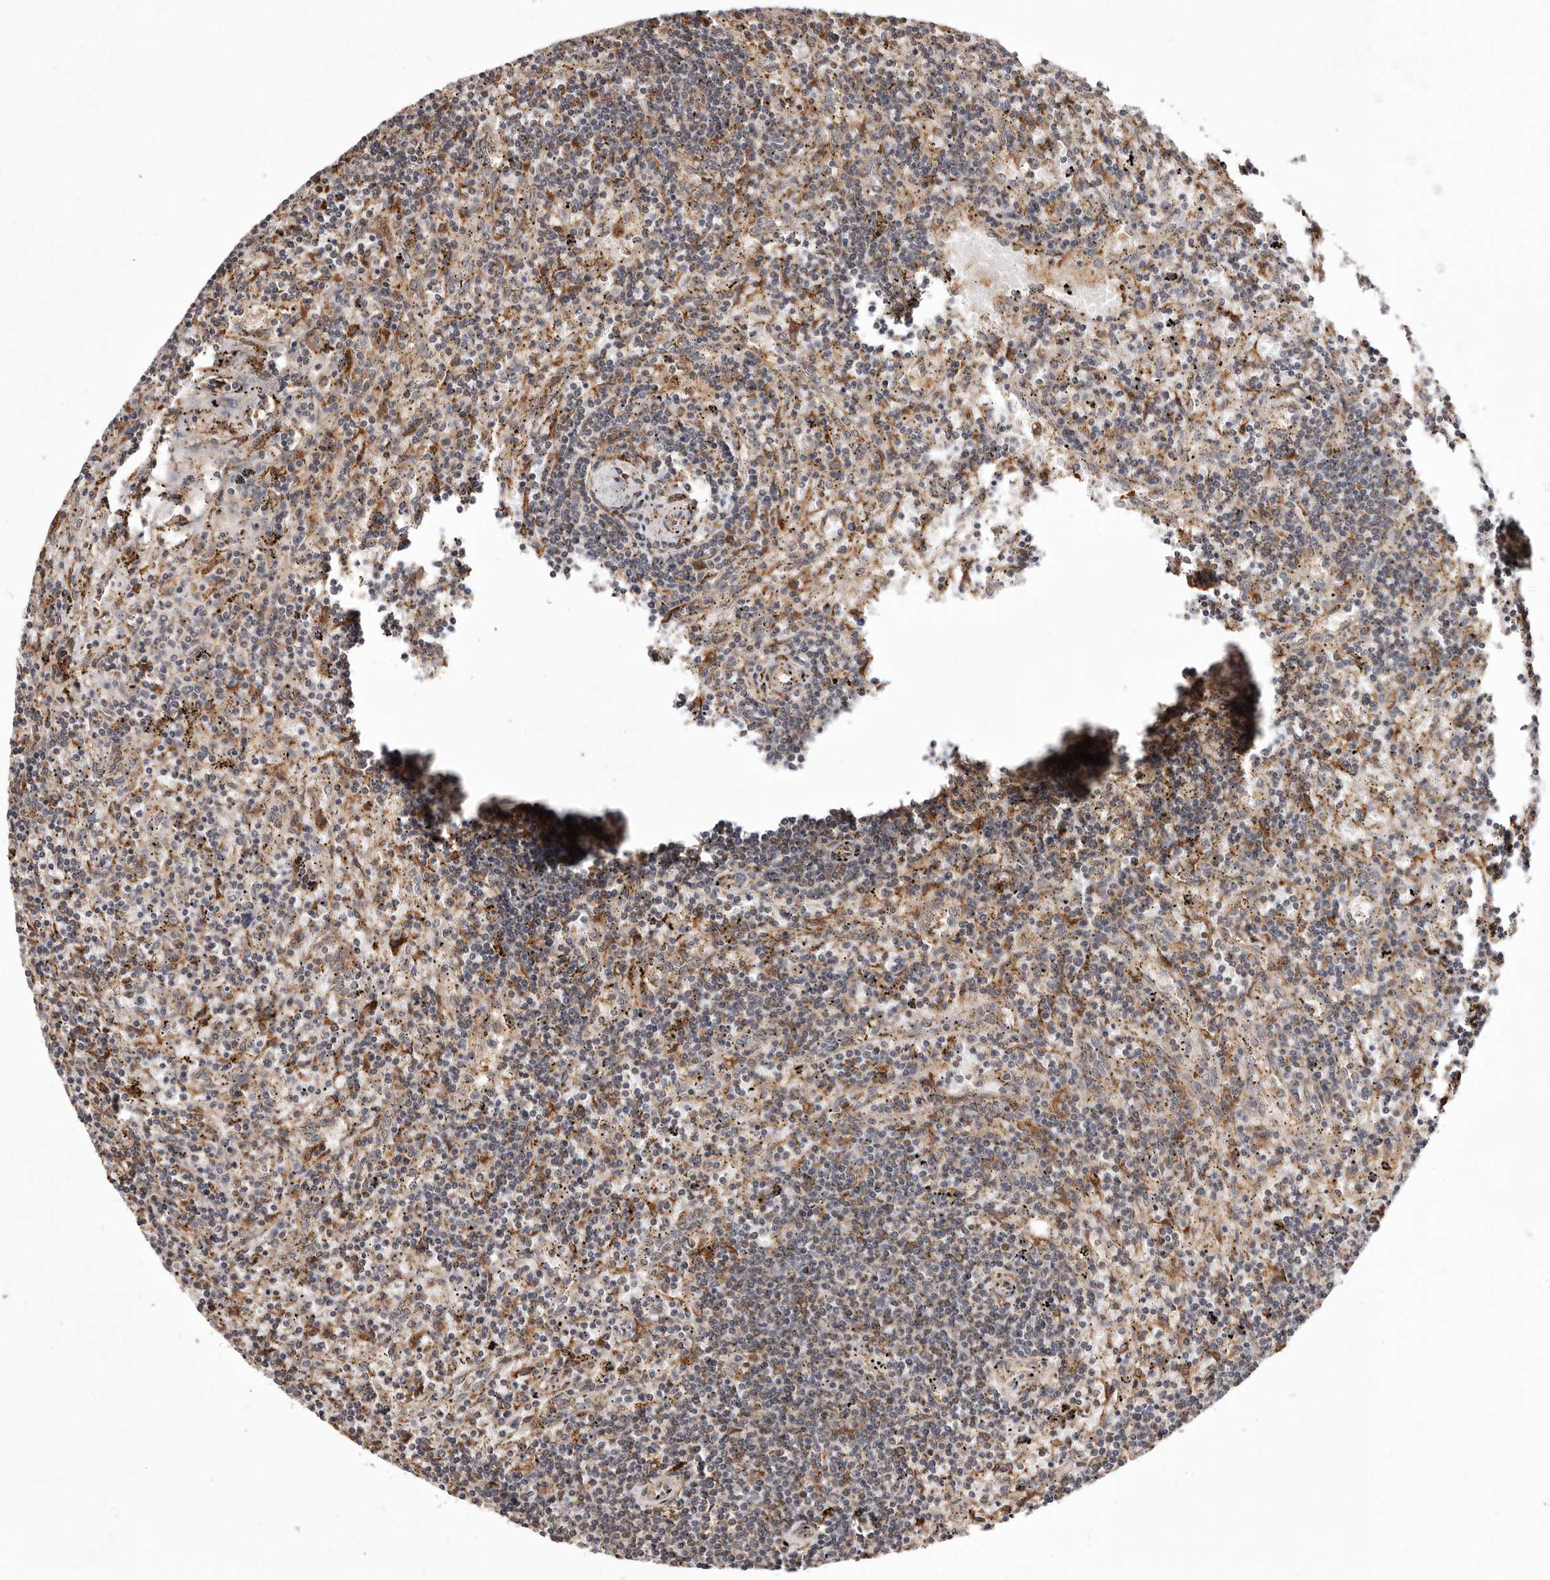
{"staining": {"intensity": "negative", "quantity": "none", "location": "none"}, "tissue": "lymphoma", "cell_type": "Tumor cells", "image_type": "cancer", "snomed": [{"axis": "morphology", "description": "Malignant lymphoma, non-Hodgkin's type, Low grade"}, {"axis": "topography", "description": "Spleen"}], "caption": "Lymphoma stained for a protein using IHC shows no staining tumor cells.", "gene": "RRM2B", "patient": {"sex": "male", "age": 76}}